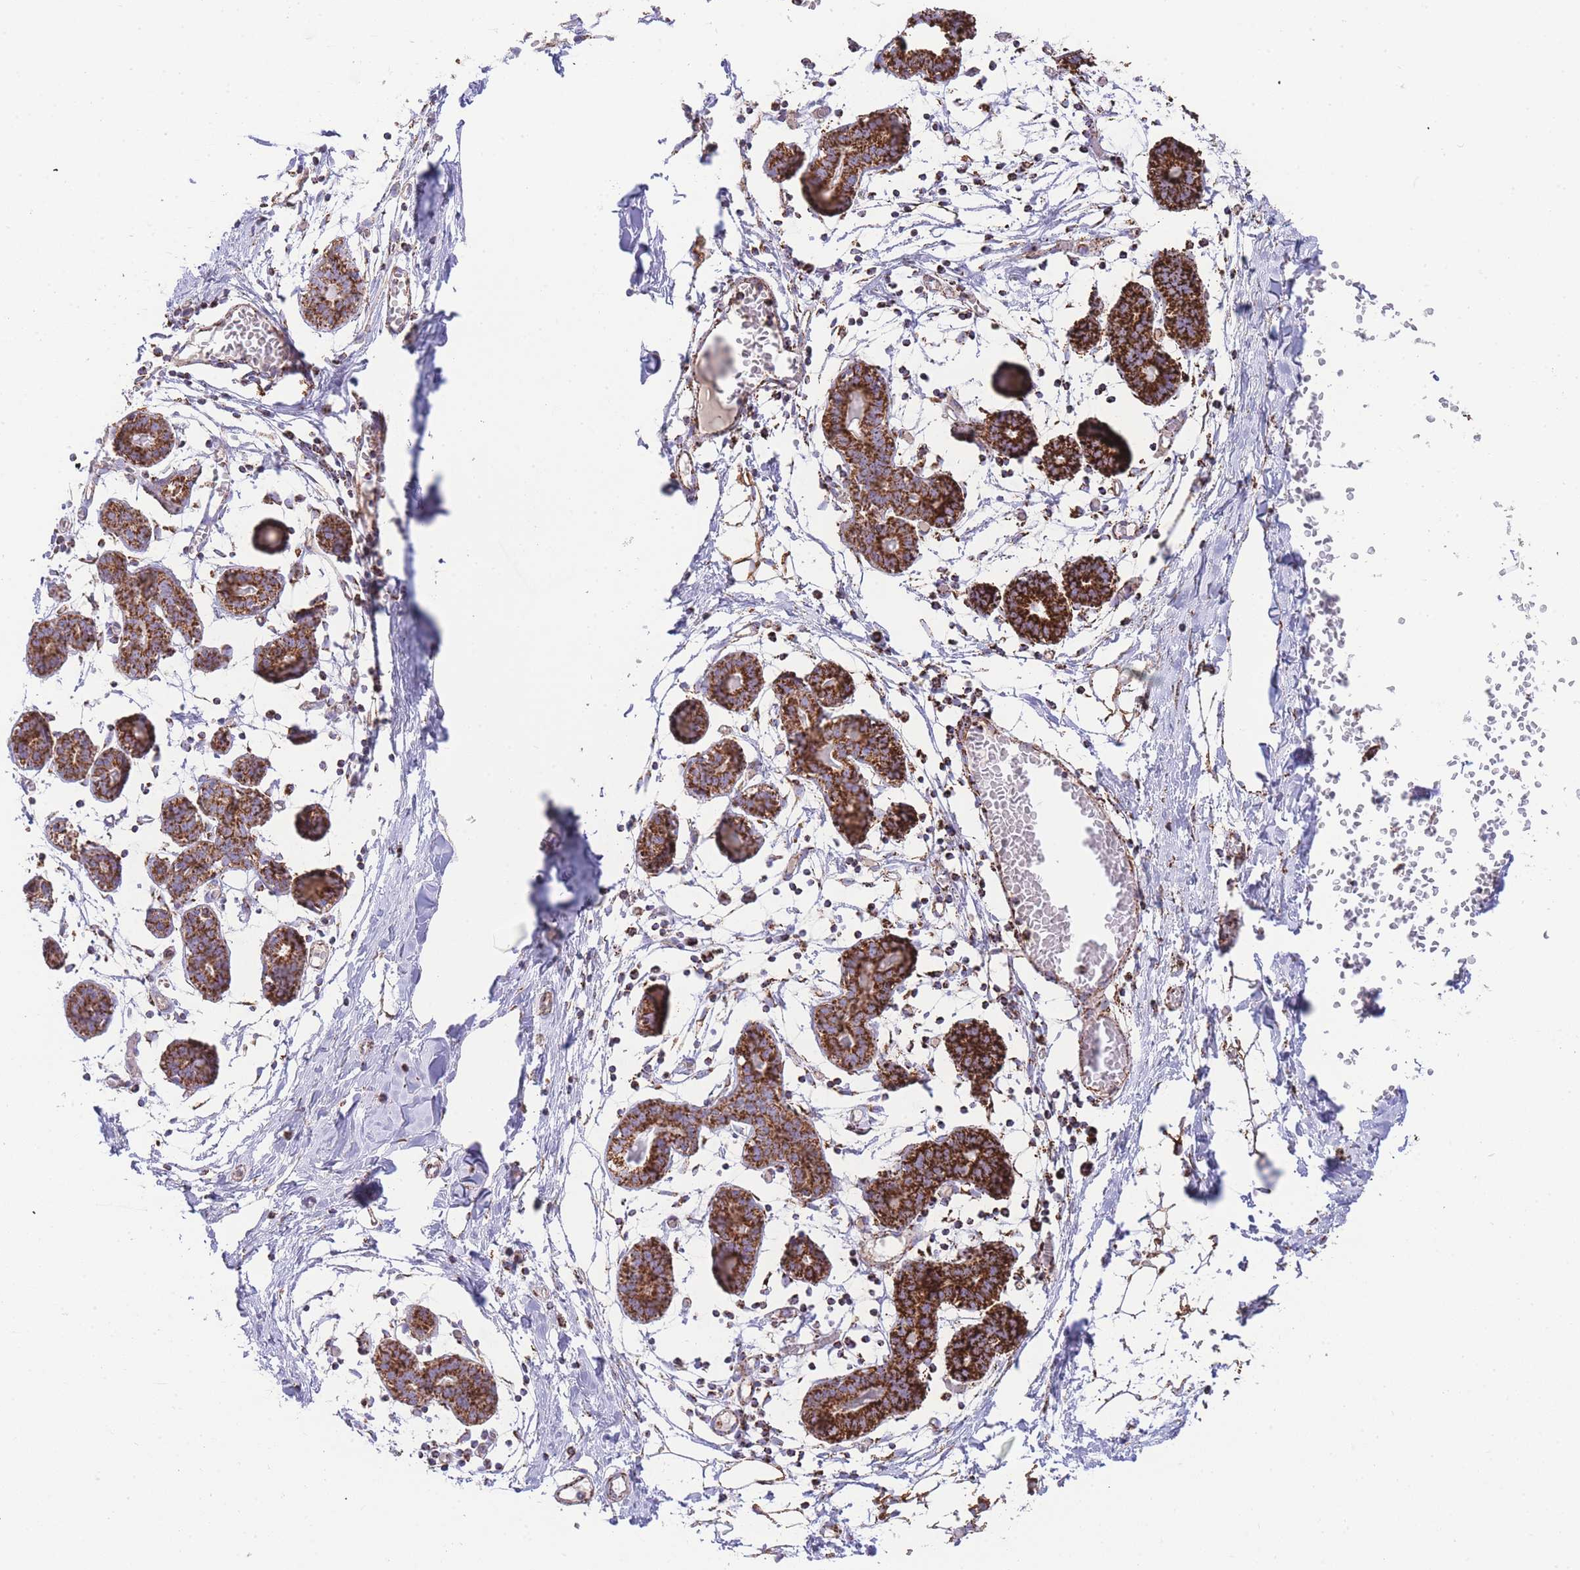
{"staining": {"intensity": "moderate", "quantity": "25%-75%", "location": "cytoplasmic/membranous"}, "tissue": "breast", "cell_type": "Adipocytes", "image_type": "normal", "snomed": [{"axis": "morphology", "description": "Normal tissue, NOS"}, {"axis": "topography", "description": "Breast"}], "caption": "Normal breast reveals moderate cytoplasmic/membranous expression in about 25%-75% of adipocytes, visualized by immunohistochemistry.", "gene": "GSTM1", "patient": {"sex": "female", "age": 27}}